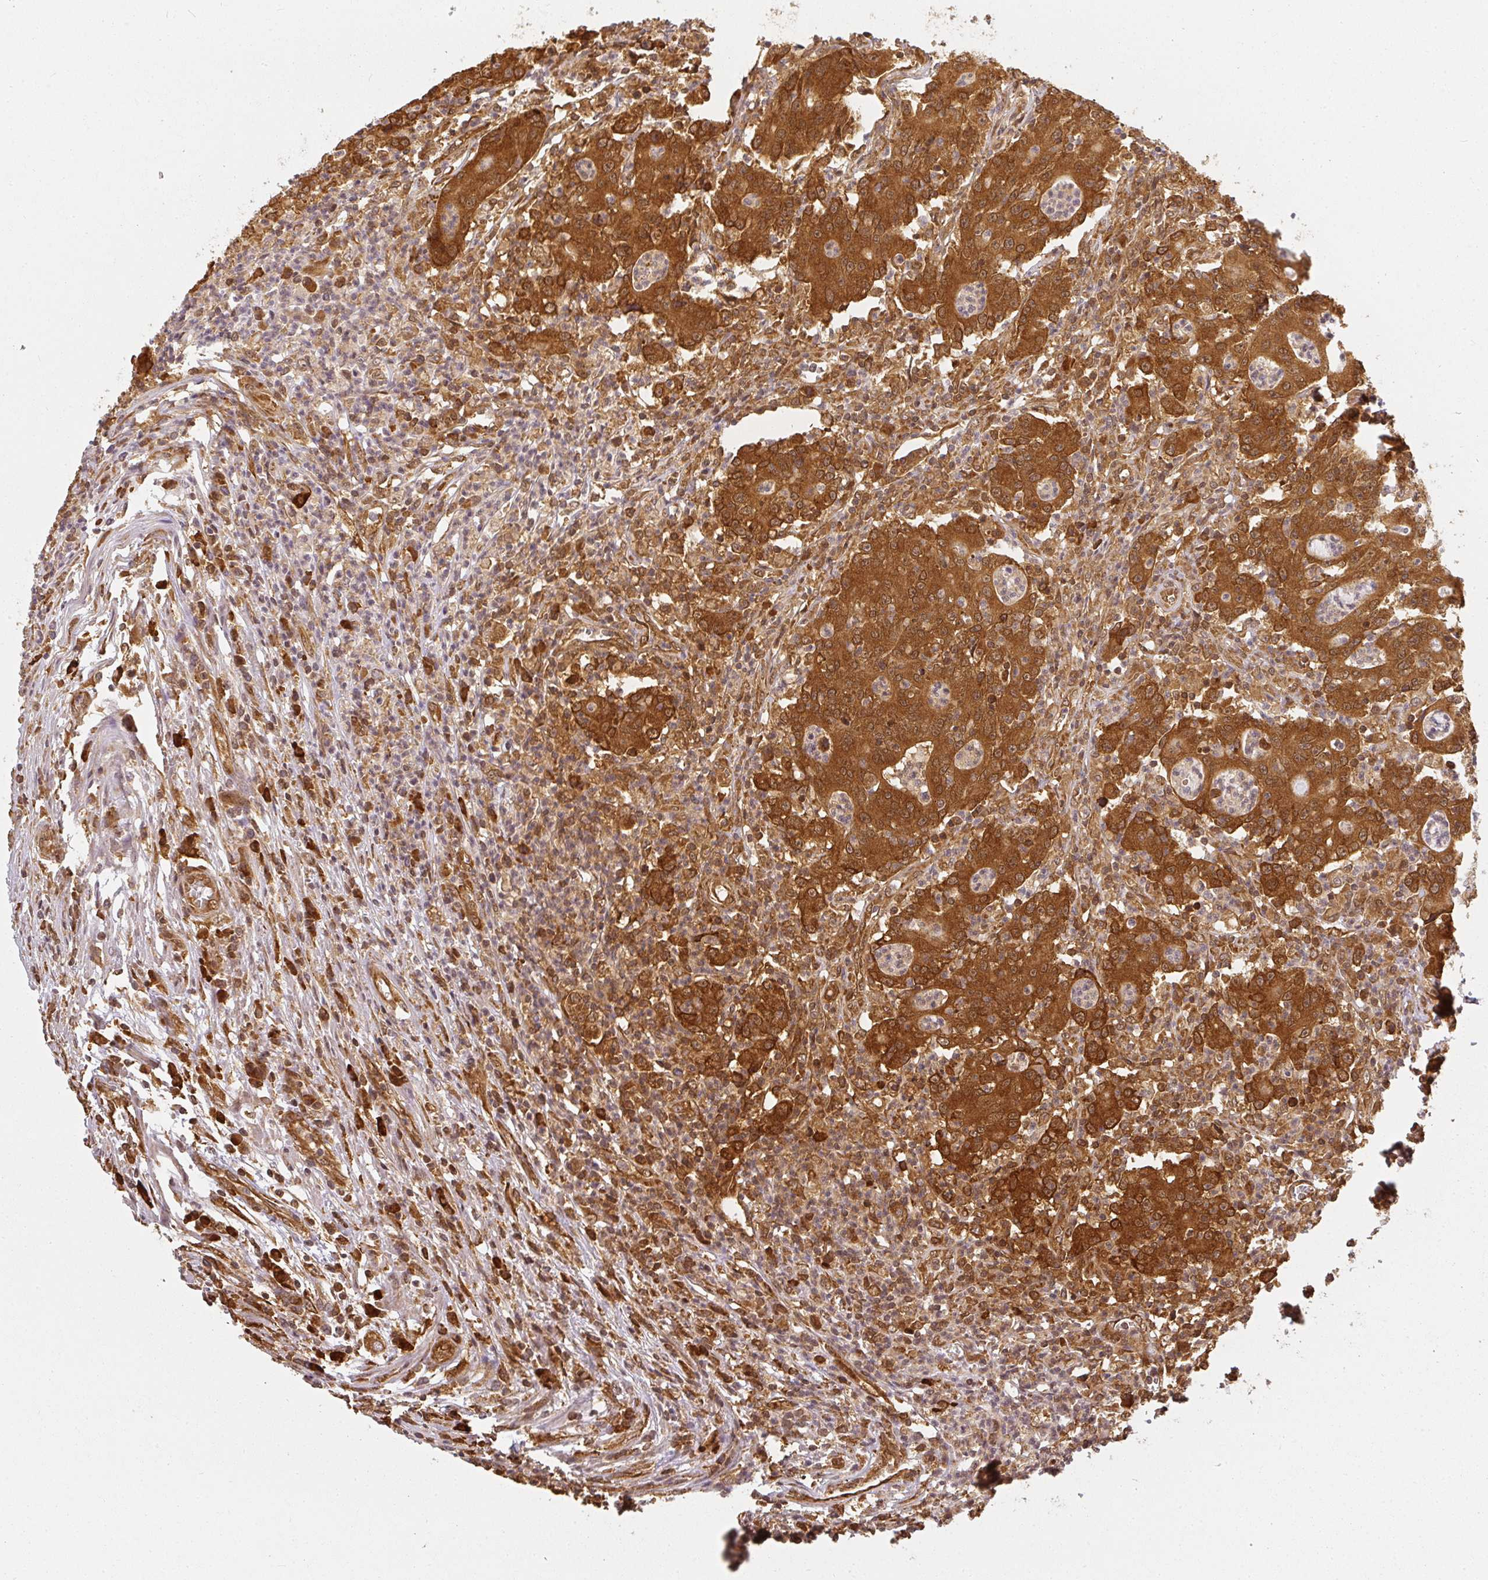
{"staining": {"intensity": "strong", "quantity": ">75%", "location": "cytoplasmic/membranous"}, "tissue": "colorectal cancer", "cell_type": "Tumor cells", "image_type": "cancer", "snomed": [{"axis": "morphology", "description": "Adenocarcinoma, NOS"}, {"axis": "topography", "description": "Colon"}], "caption": "Adenocarcinoma (colorectal) tissue reveals strong cytoplasmic/membranous expression in approximately >75% of tumor cells", "gene": "PPP6R3", "patient": {"sex": "male", "age": 83}}